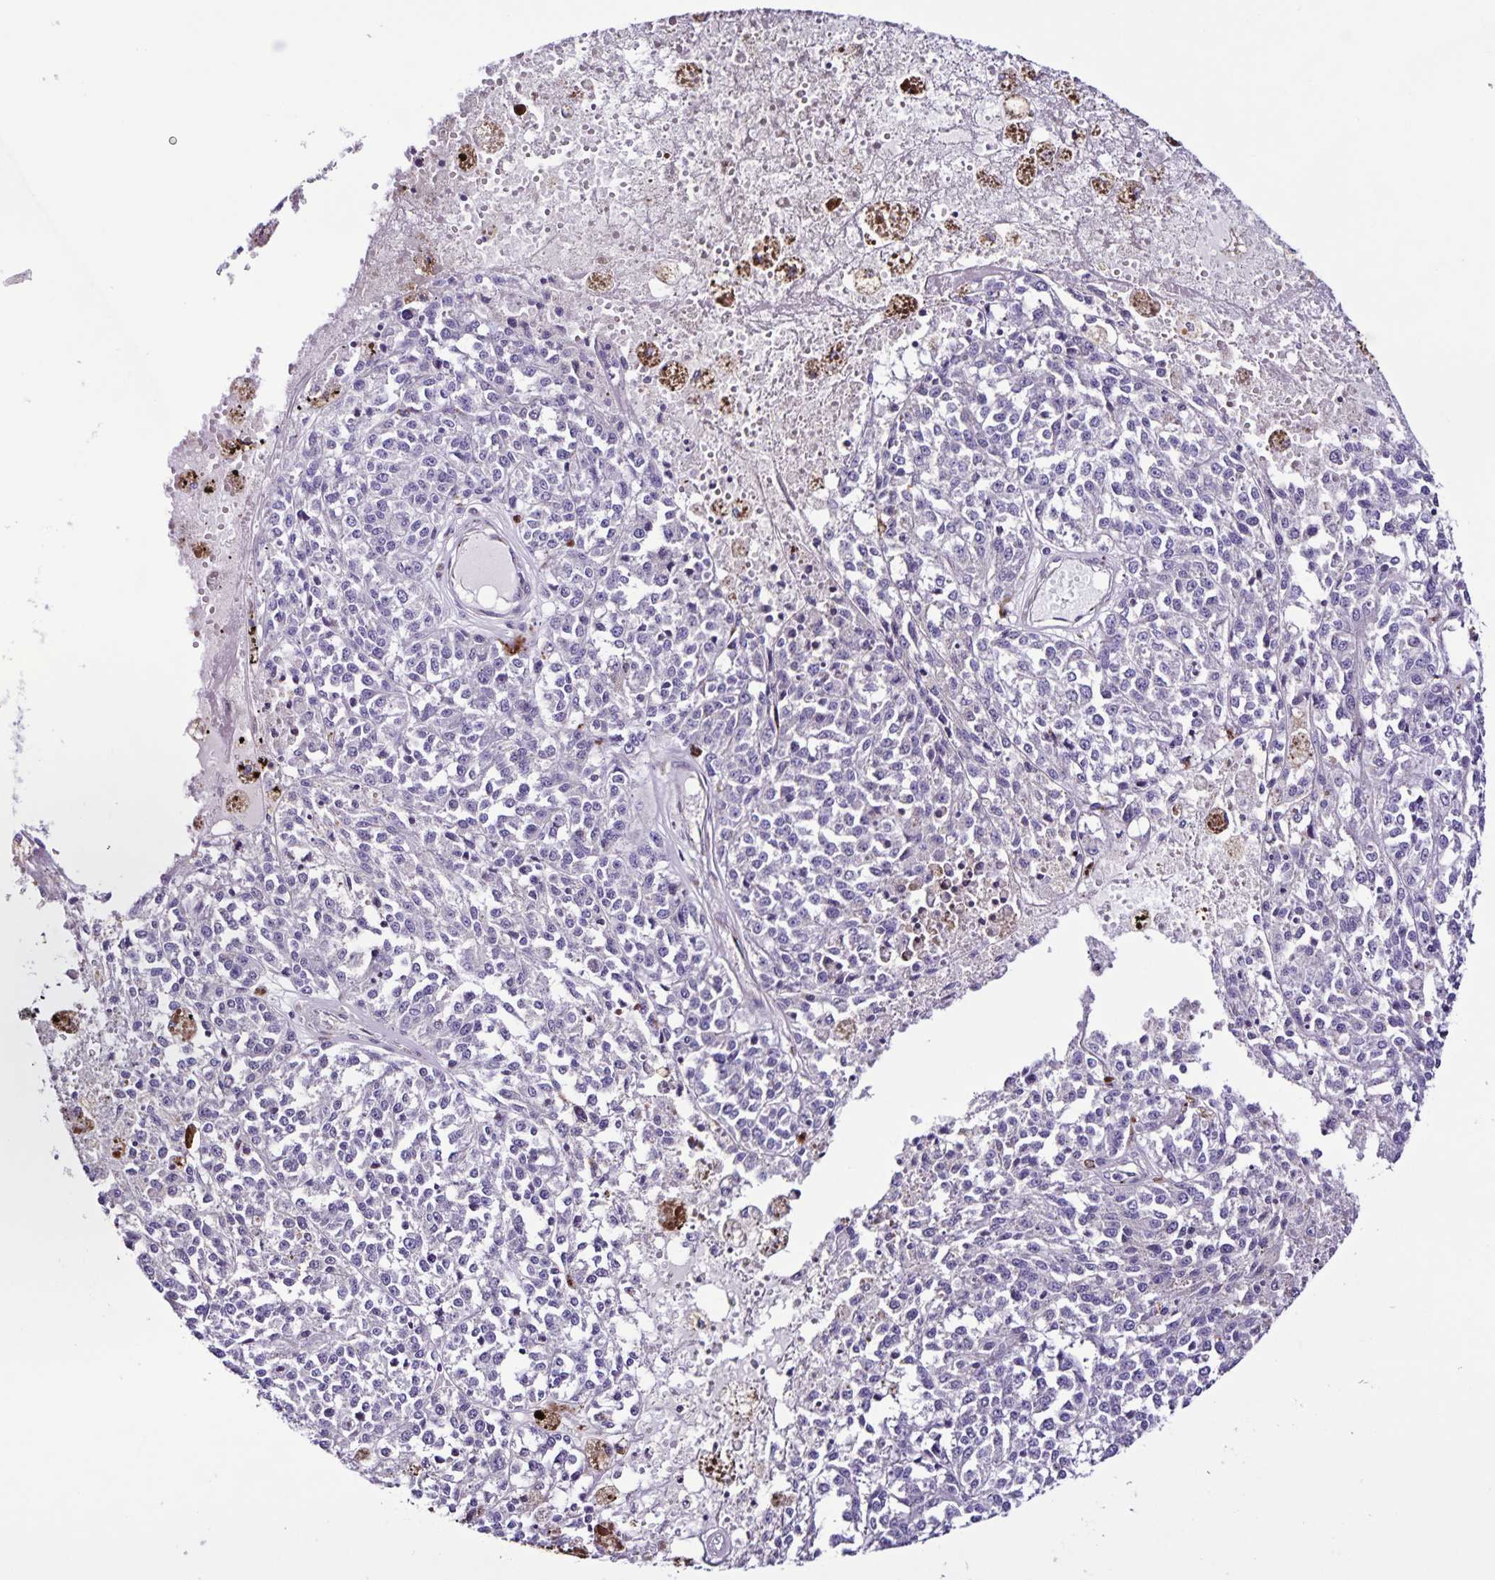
{"staining": {"intensity": "negative", "quantity": "none", "location": "none"}, "tissue": "melanoma", "cell_type": "Tumor cells", "image_type": "cancer", "snomed": [{"axis": "morphology", "description": "Malignant melanoma, Metastatic site"}, {"axis": "topography", "description": "Lymph node"}], "caption": "Histopathology image shows no significant protein positivity in tumor cells of malignant melanoma (metastatic site). (Immunohistochemistry (ihc), brightfield microscopy, high magnification).", "gene": "OSBPL5", "patient": {"sex": "female", "age": 64}}